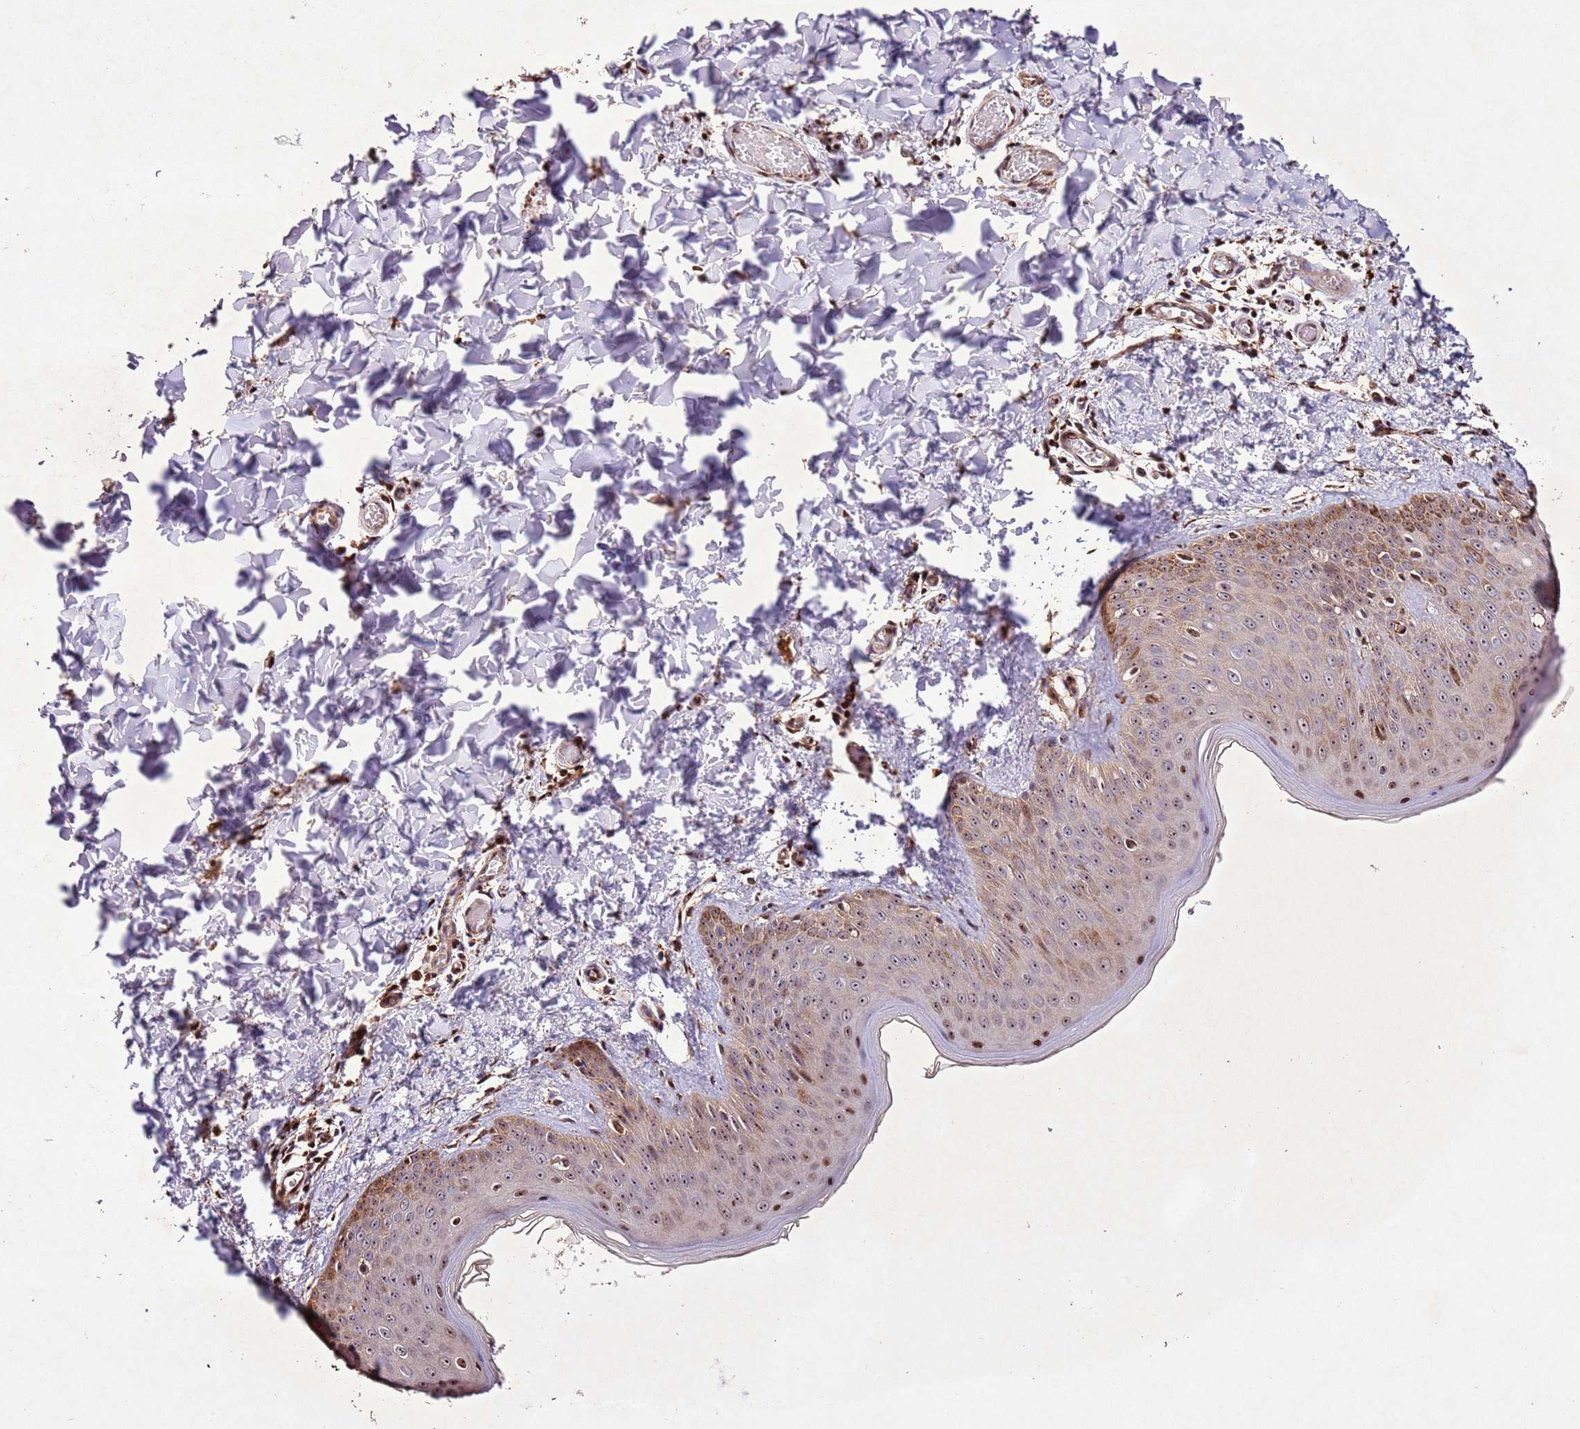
{"staining": {"intensity": "moderate", "quantity": ">75%", "location": "cytoplasmic/membranous,nuclear"}, "tissue": "skin", "cell_type": "Fibroblasts", "image_type": "normal", "snomed": [{"axis": "morphology", "description": "Normal tissue, NOS"}, {"axis": "topography", "description": "Skin"}], "caption": "Fibroblasts demonstrate moderate cytoplasmic/membranous,nuclear positivity in about >75% of cells in benign skin.", "gene": "PTMA", "patient": {"sex": "male", "age": 36}}